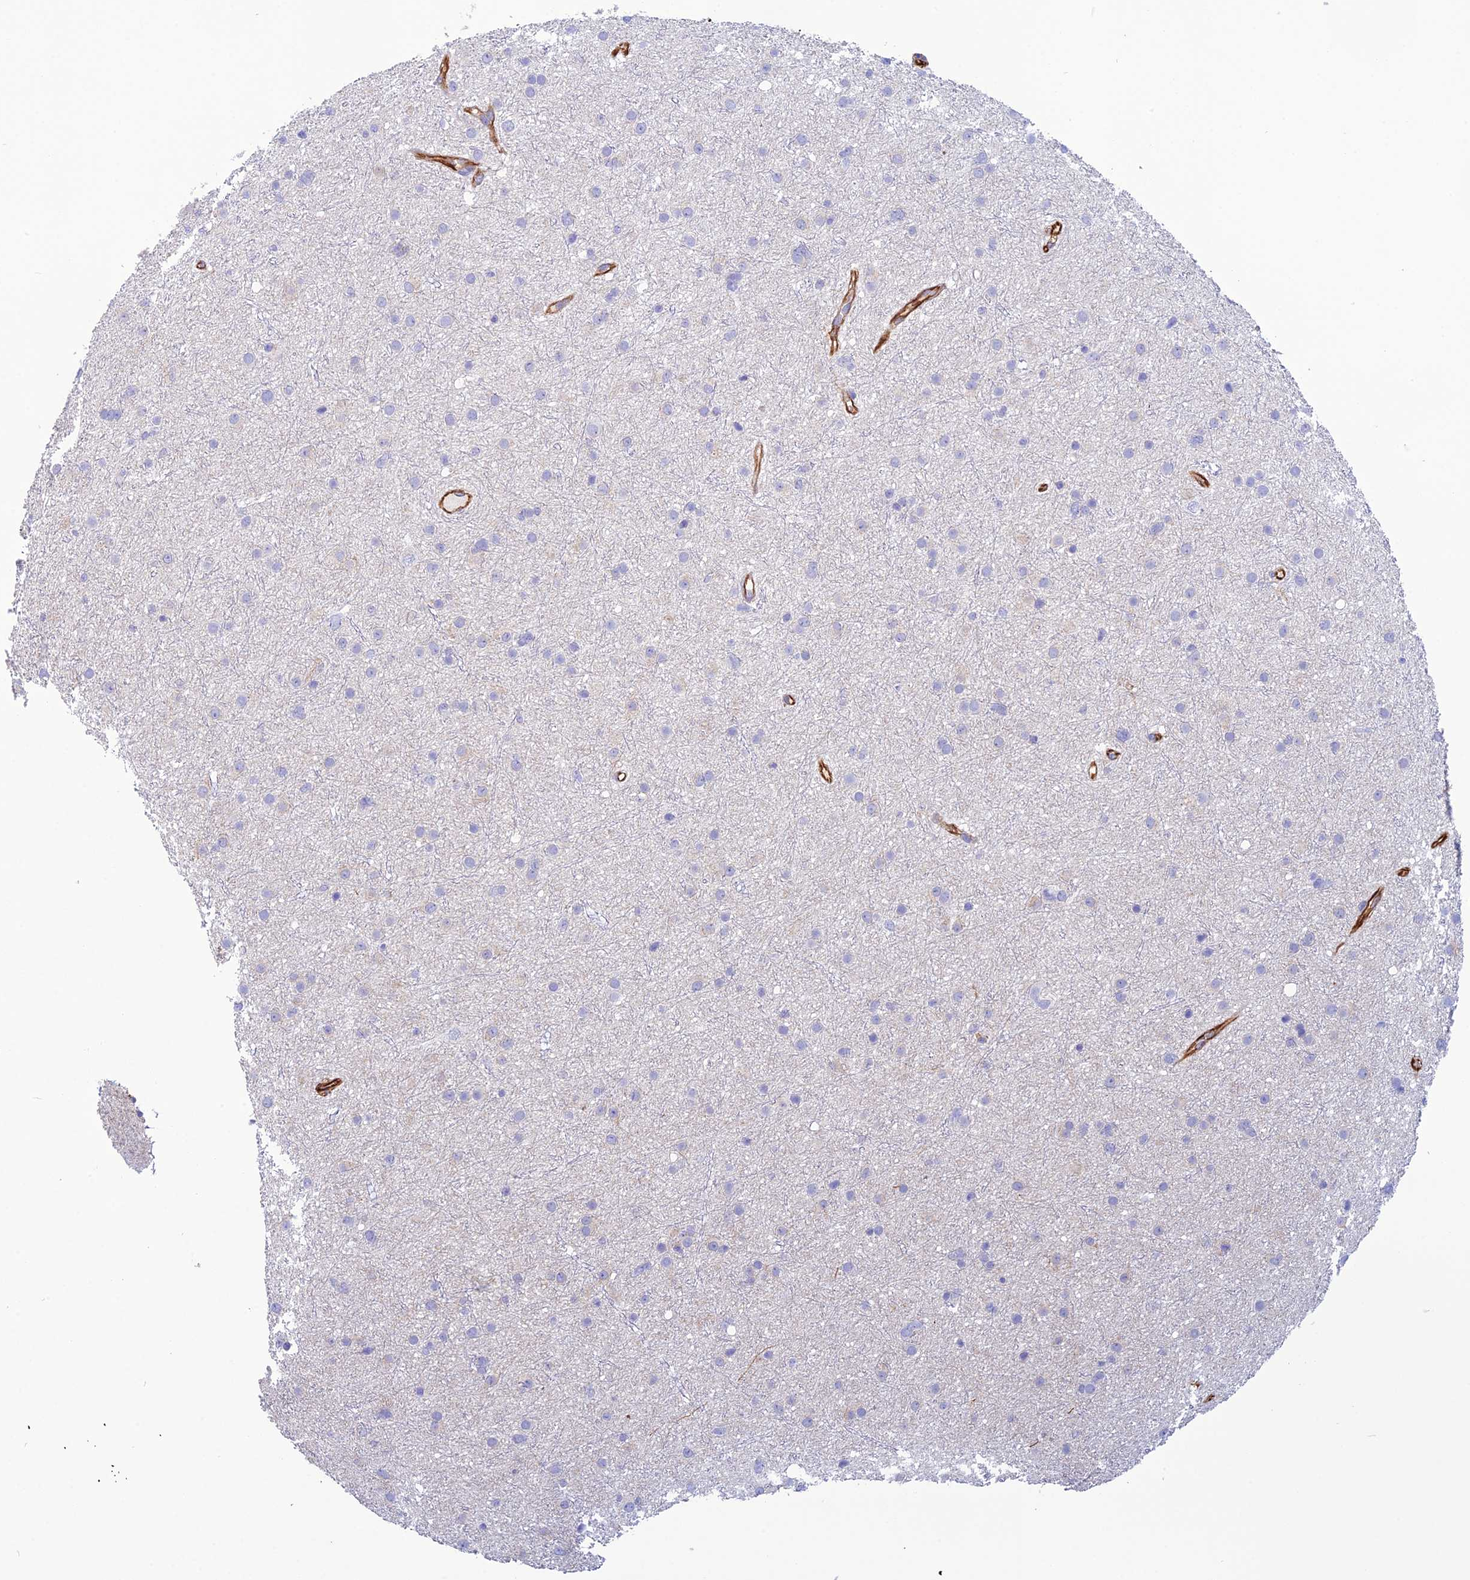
{"staining": {"intensity": "negative", "quantity": "none", "location": "none"}, "tissue": "glioma", "cell_type": "Tumor cells", "image_type": "cancer", "snomed": [{"axis": "morphology", "description": "Glioma, malignant, Low grade"}, {"axis": "topography", "description": "Cerebral cortex"}], "caption": "There is no significant expression in tumor cells of glioma.", "gene": "FBXL20", "patient": {"sex": "female", "age": 39}}